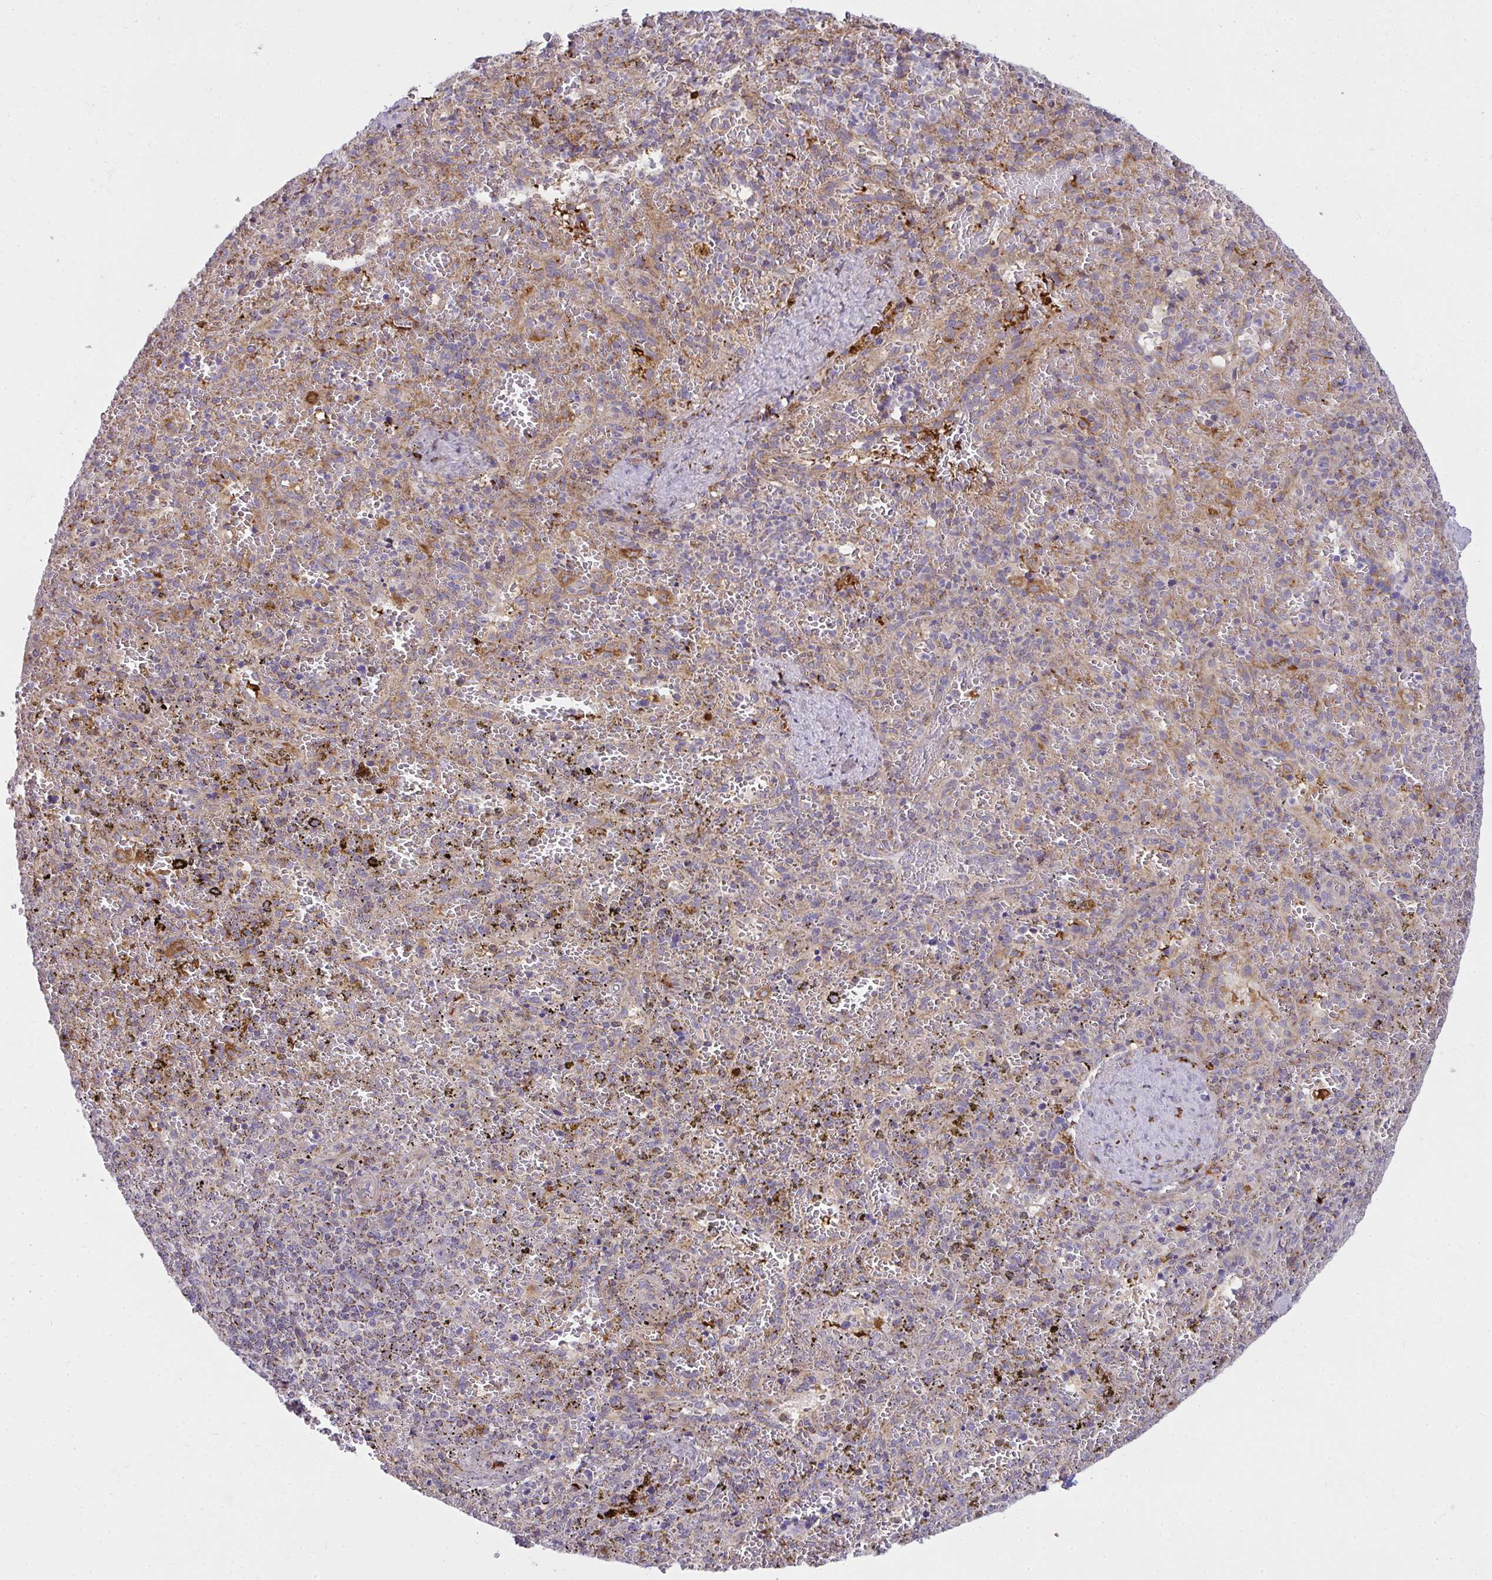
{"staining": {"intensity": "negative", "quantity": "none", "location": "none"}, "tissue": "spleen", "cell_type": "Cells in red pulp", "image_type": "normal", "snomed": [{"axis": "morphology", "description": "Normal tissue, NOS"}, {"axis": "topography", "description": "Spleen"}], "caption": "Photomicrograph shows no protein staining in cells in red pulp of unremarkable spleen. (Stains: DAB immunohistochemistry (IHC) with hematoxylin counter stain, Microscopy: brightfield microscopy at high magnification).", "gene": "SRRM4", "patient": {"sex": "female", "age": 50}}